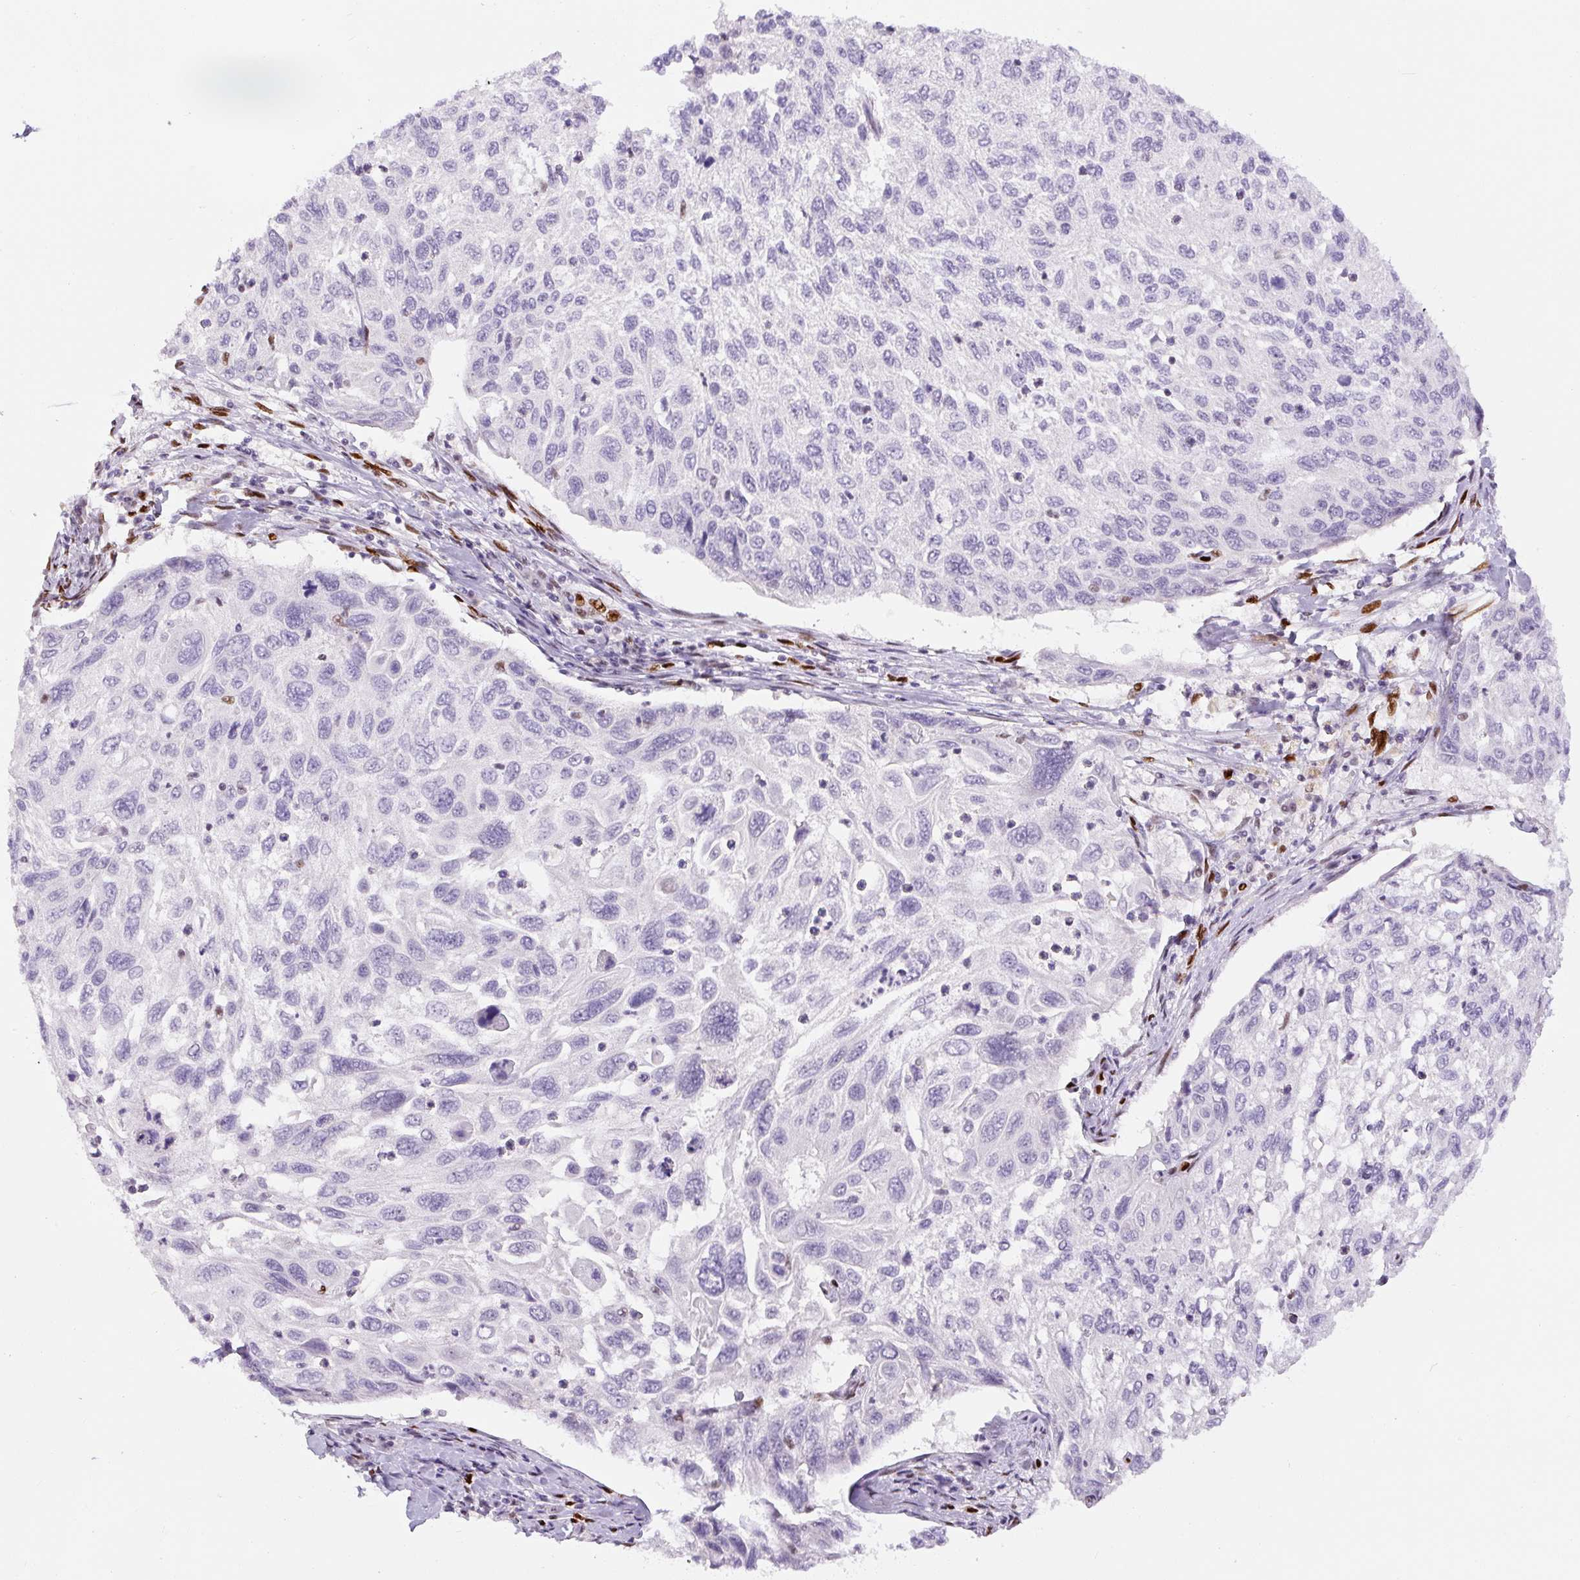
{"staining": {"intensity": "negative", "quantity": "none", "location": "none"}, "tissue": "cervical cancer", "cell_type": "Tumor cells", "image_type": "cancer", "snomed": [{"axis": "morphology", "description": "Squamous cell carcinoma, NOS"}, {"axis": "topography", "description": "Cervix"}], "caption": "A high-resolution histopathology image shows immunohistochemistry staining of squamous cell carcinoma (cervical), which shows no significant staining in tumor cells. (DAB (3,3'-diaminobenzidine) immunohistochemistry (IHC), high magnification).", "gene": "ZEB1", "patient": {"sex": "female", "age": 70}}